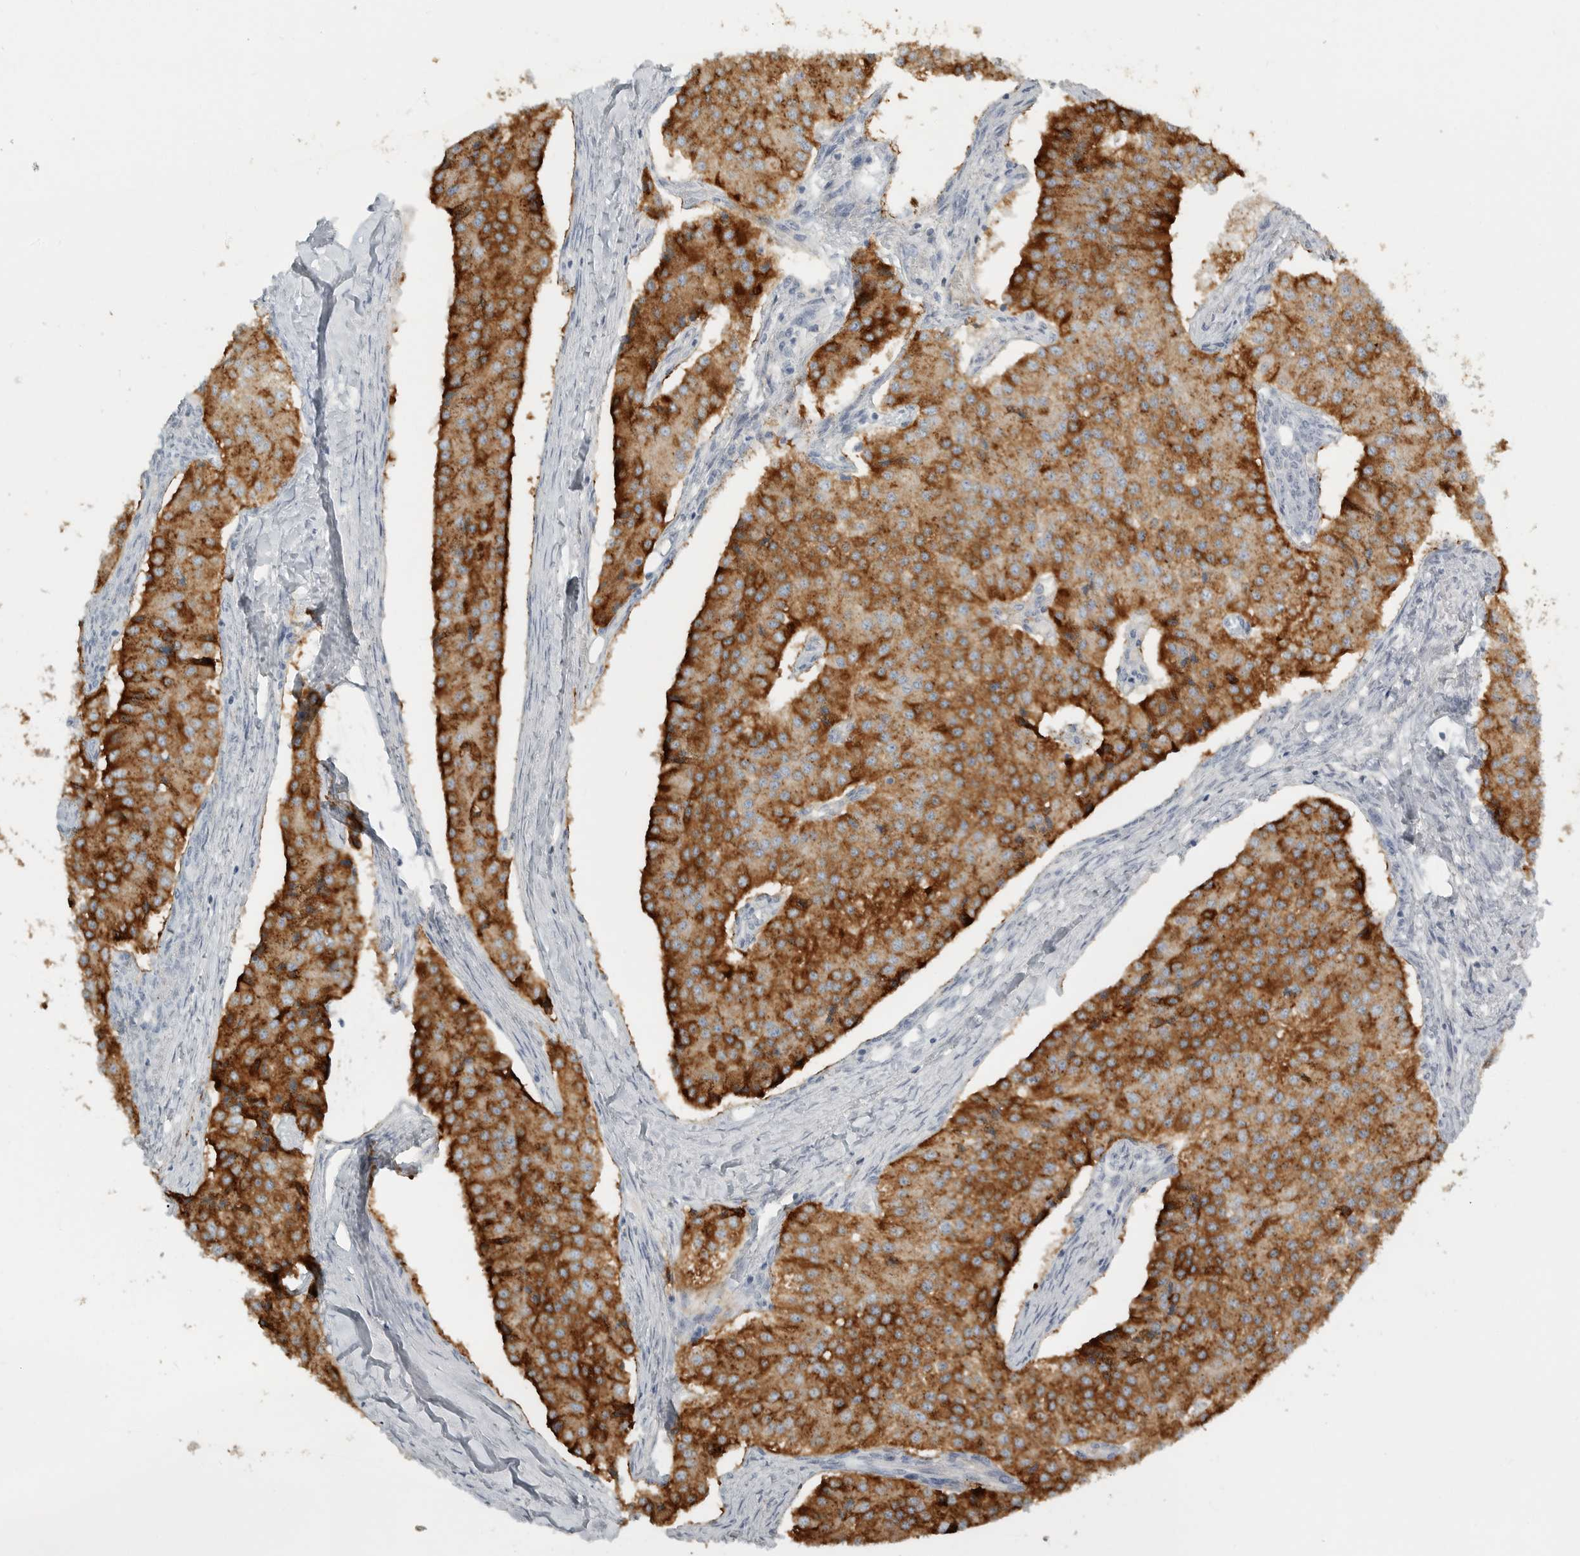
{"staining": {"intensity": "strong", "quantity": ">75%", "location": "cytoplasmic/membranous"}, "tissue": "carcinoid", "cell_type": "Tumor cells", "image_type": "cancer", "snomed": [{"axis": "morphology", "description": "Carcinoid, malignant, NOS"}, {"axis": "topography", "description": "Colon"}], "caption": "High-power microscopy captured an immunohistochemistry (IHC) micrograph of carcinoid (malignant), revealing strong cytoplasmic/membranous expression in approximately >75% of tumor cells.", "gene": "PAM", "patient": {"sex": "female", "age": 52}}